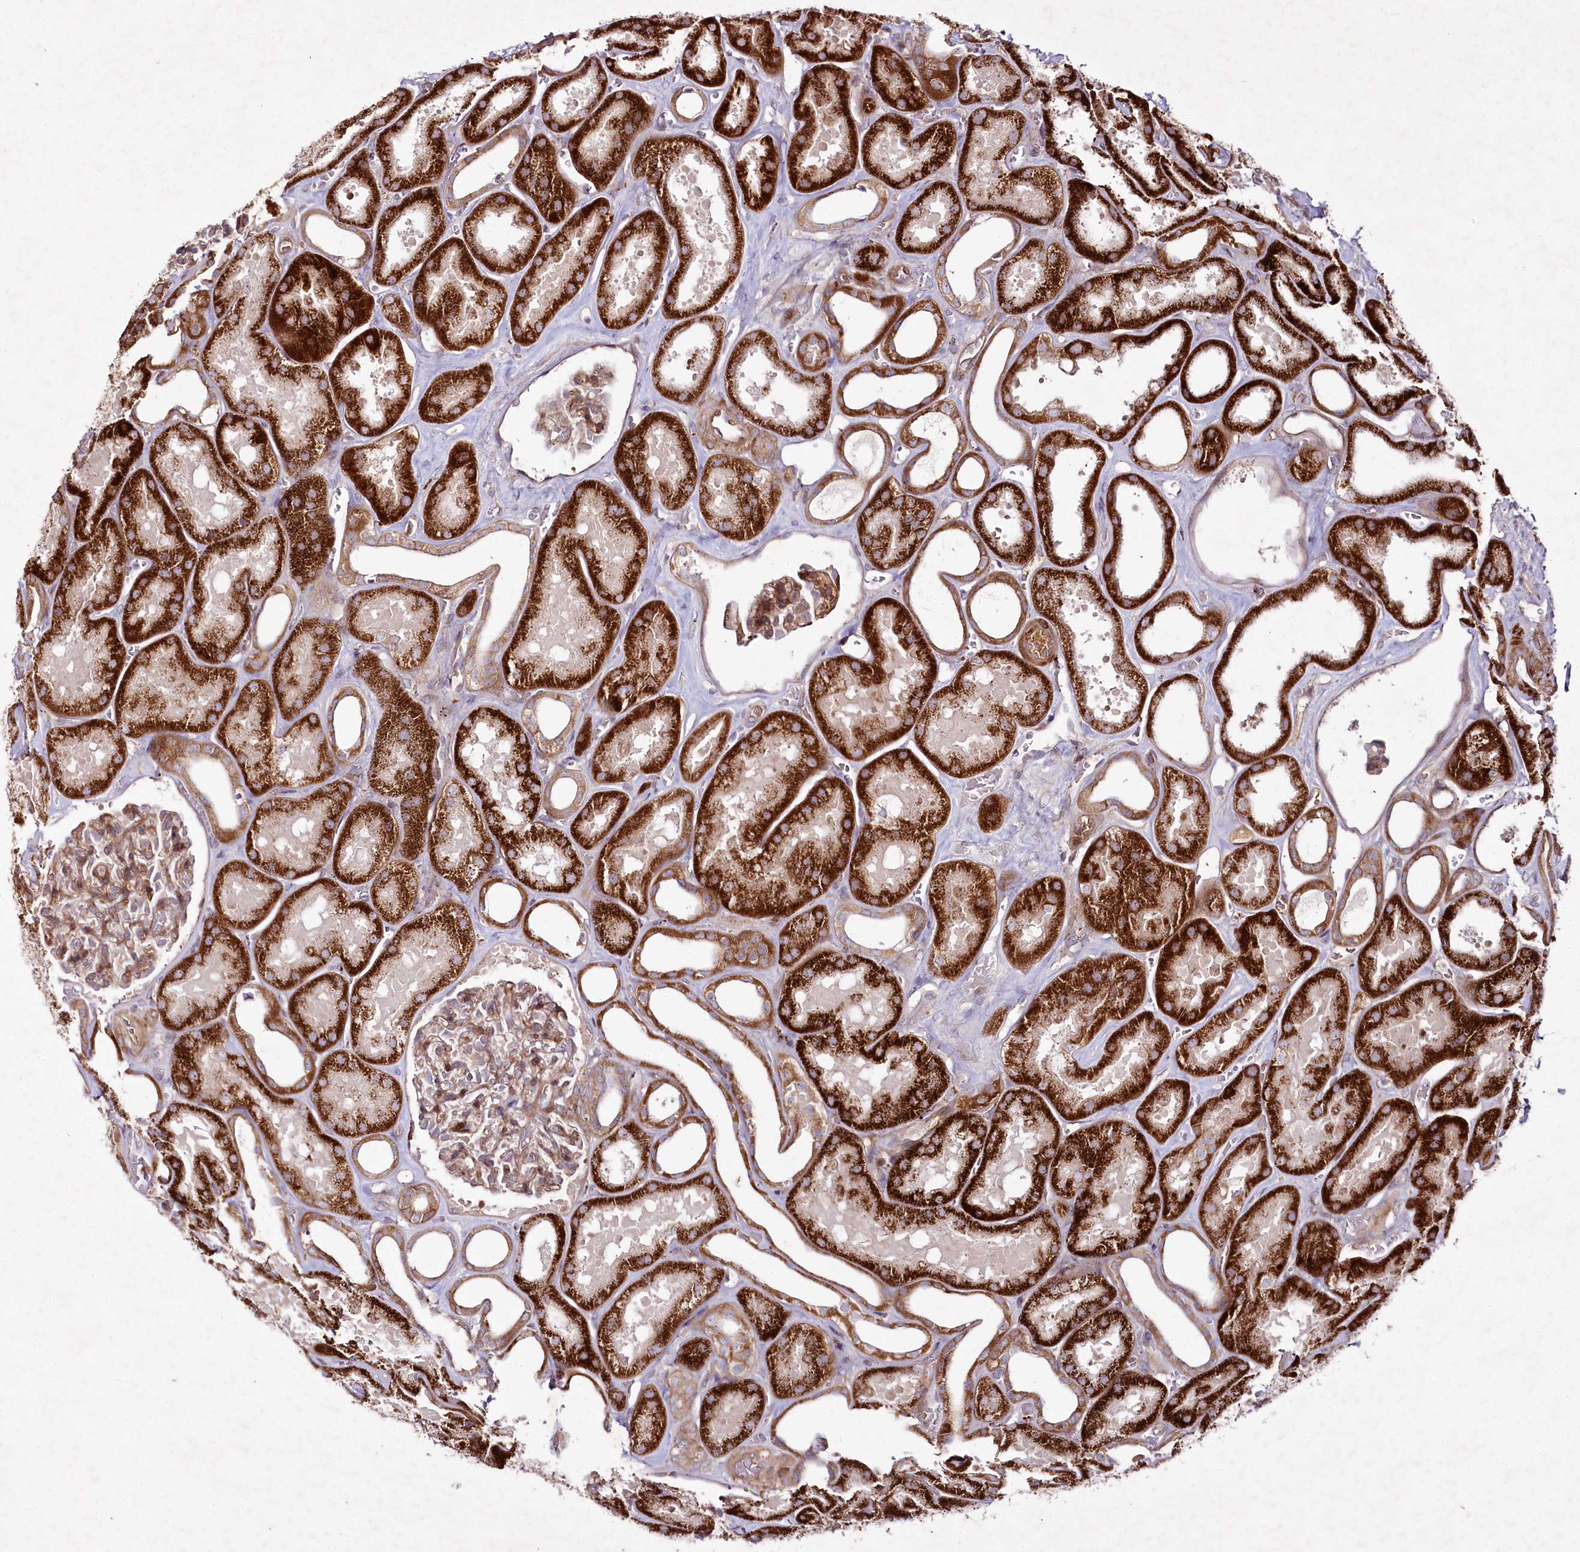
{"staining": {"intensity": "moderate", "quantity": ">75%", "location": "cytoplasmic/membranous"}, "tissue": "kidney", "cell_type": "Cells in glomeruli", "image_type": "normal", "snomed": [{"axis": "morphology", "description": "Normal tissue, NOS"}, {"axis": "morphology", "description": "Adenocarcinoma, NOS"}, {"axis": "topography", "description": "Kidney"}], "caption": "Brown immunohistochemical staining in benign kidney displays moderate cytoplasmic/membranous staining in approximately >75% of cells in glomeruli.", "gene": "PSTK", "patient": {"sex": "female", "age": 68}}